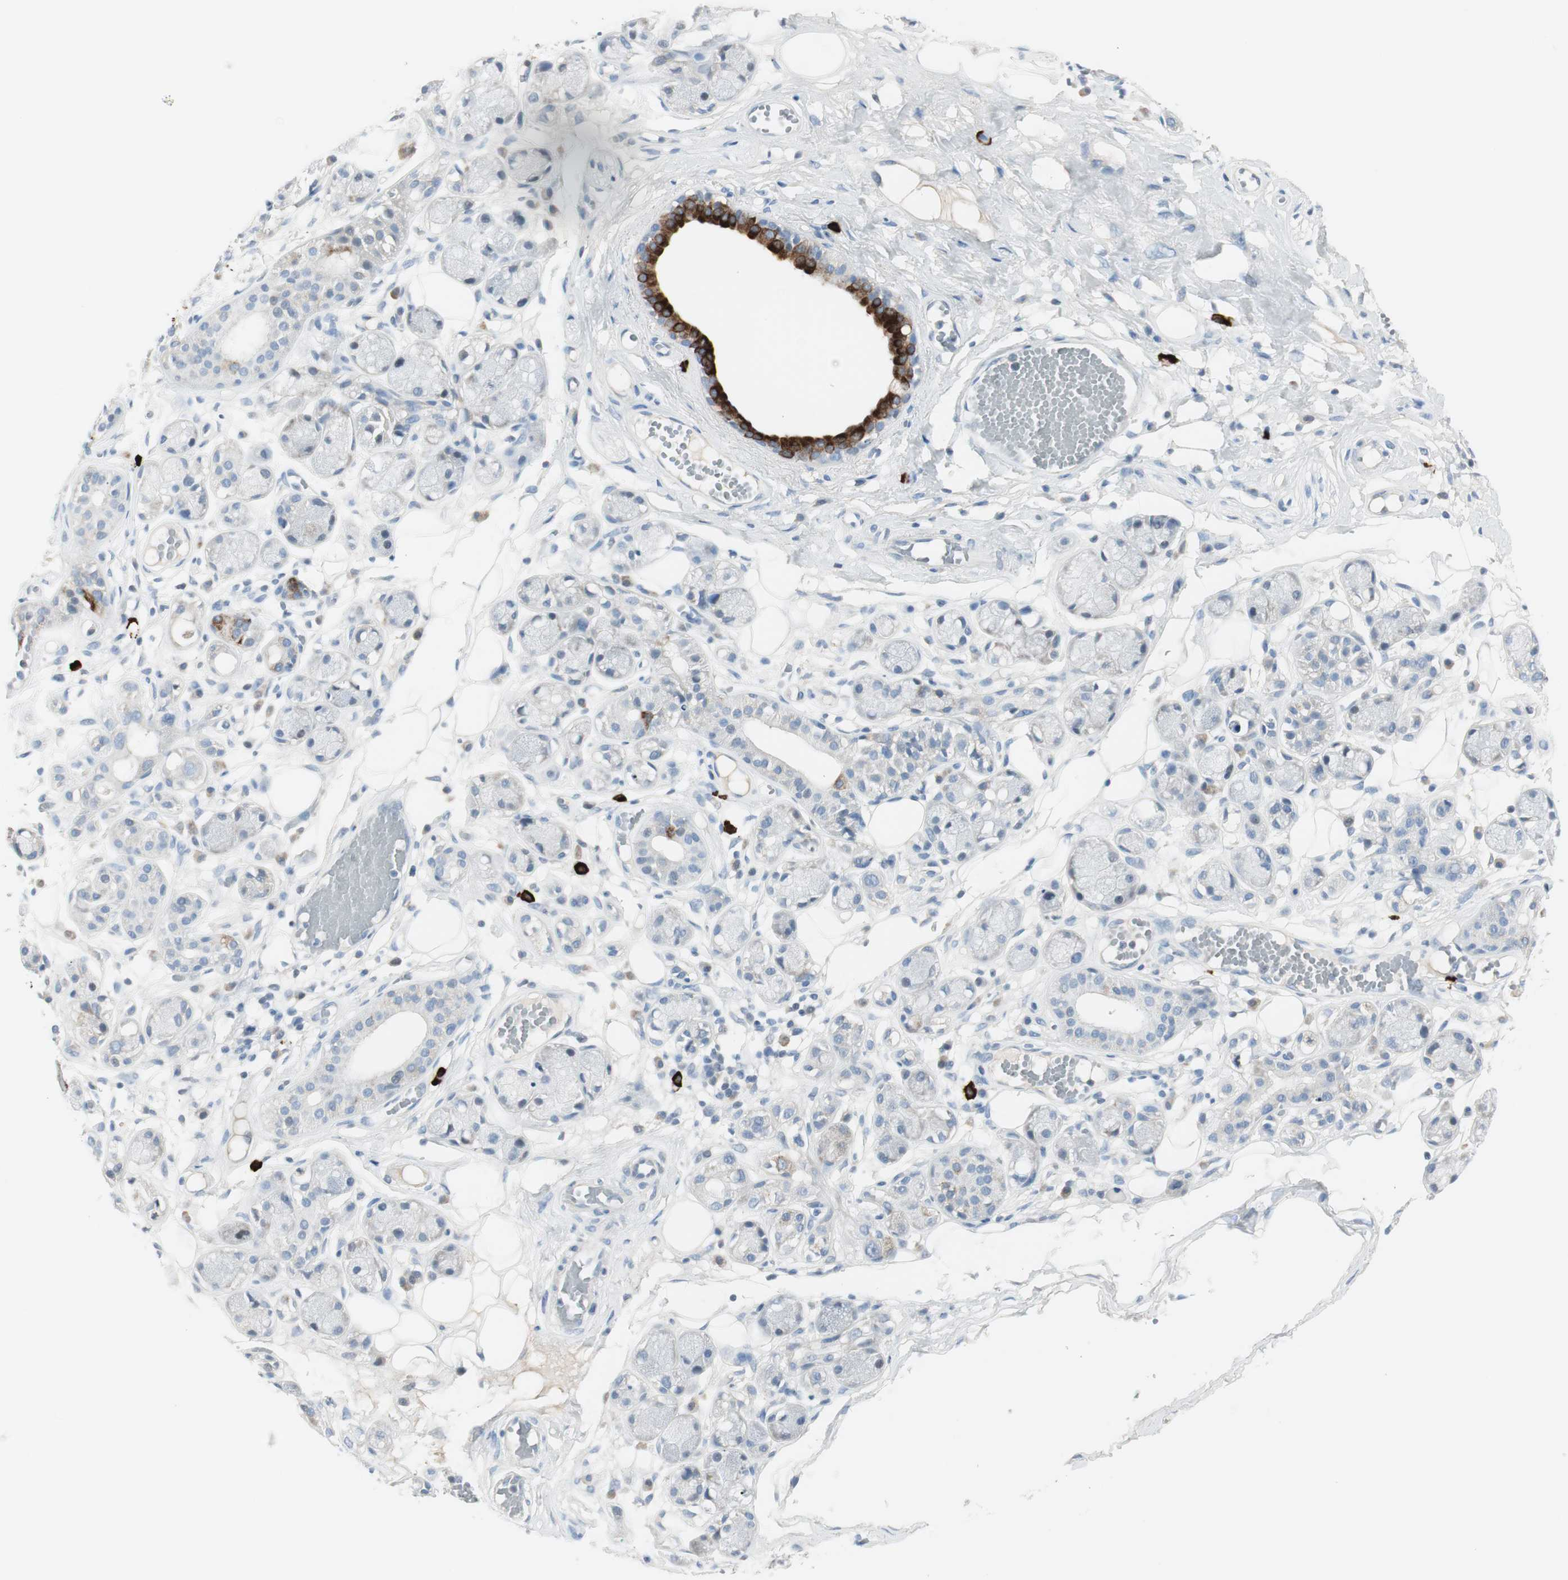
{"staining": {"intensity": "negative", "quantity": "none", "location": "none"}, "tissue": "adipose tissue", "cell_type": "Adipocytes", "image_type": "normal", "snomed": [{"axis": "morphology", "description": "Normal tissue, NOS"}, {"axis": "morphology", "description": "Inflammation, NOS"}, {"axis": "topography", "description": "Vascular tissue"}, {"axis": "topography", "description": "Salivary gland"}], "caption": "IHC micrograph of normal adipose tissue stained for a protein (brown), which demonstrates no expression in adipocytes.", "gene": "DLG4", "patient": {"sex": "female", "age": 75}}